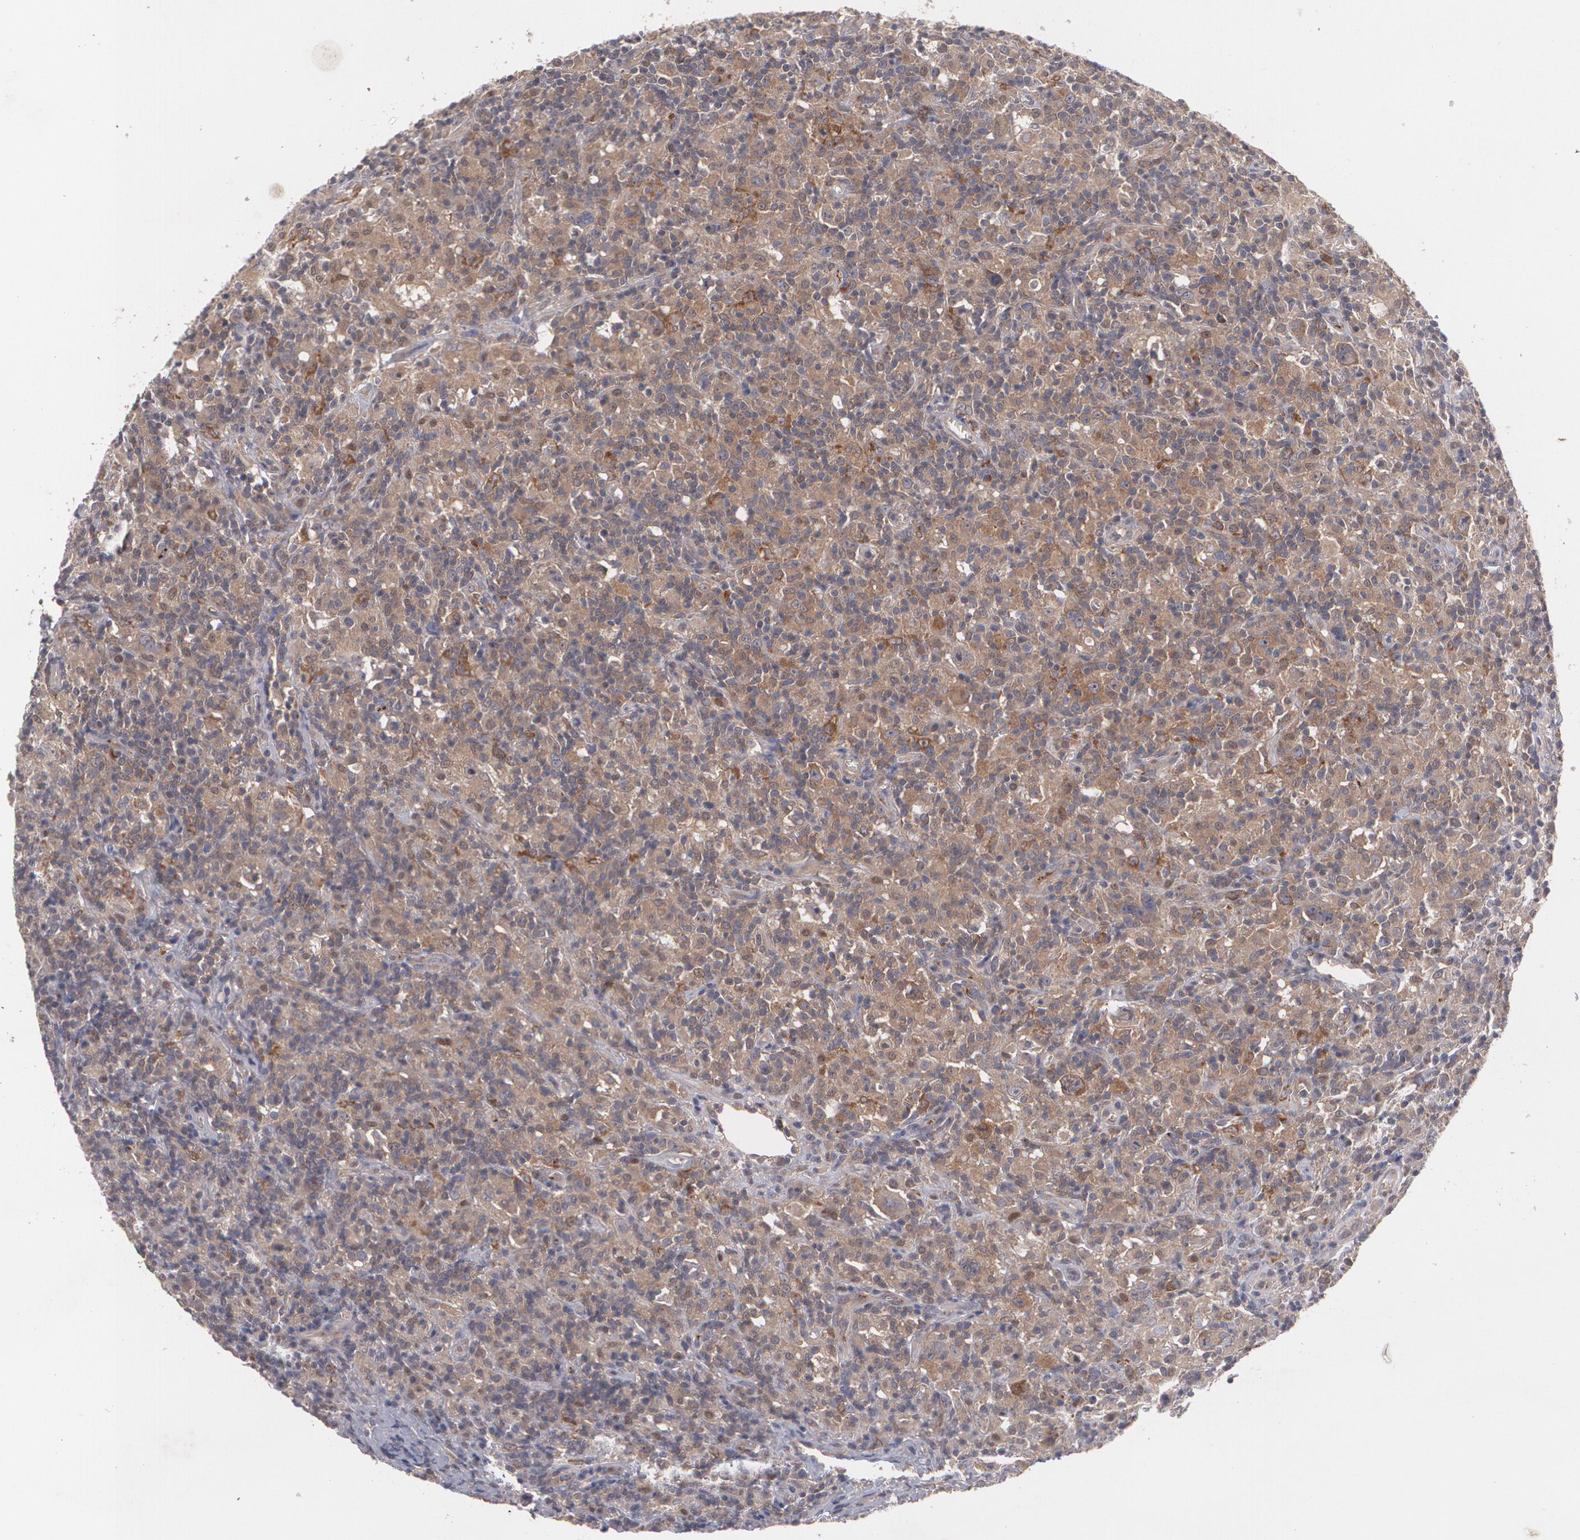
{"staining": {"intensity": "weak", "quantity": "25%-75%", "location": "cytoplasmic/membranous"}, "tissue": "lymphoma", "cell_type": "Tumor cells", "image_type": "cancer", "snomed": [{"axis": "morphology", "description": "Hodgkin's disease, NOS"}, {"axis": "topography", "description": "Lymph node"}], "caption": "Brown immunohistochemical staining in Hodgkin's disease exhibits weak cytoplasmic/membranous expression in about 25%-75% of tumor cells.", "gene": "HTT", "patient": {"sex": "male", "age": 46}}